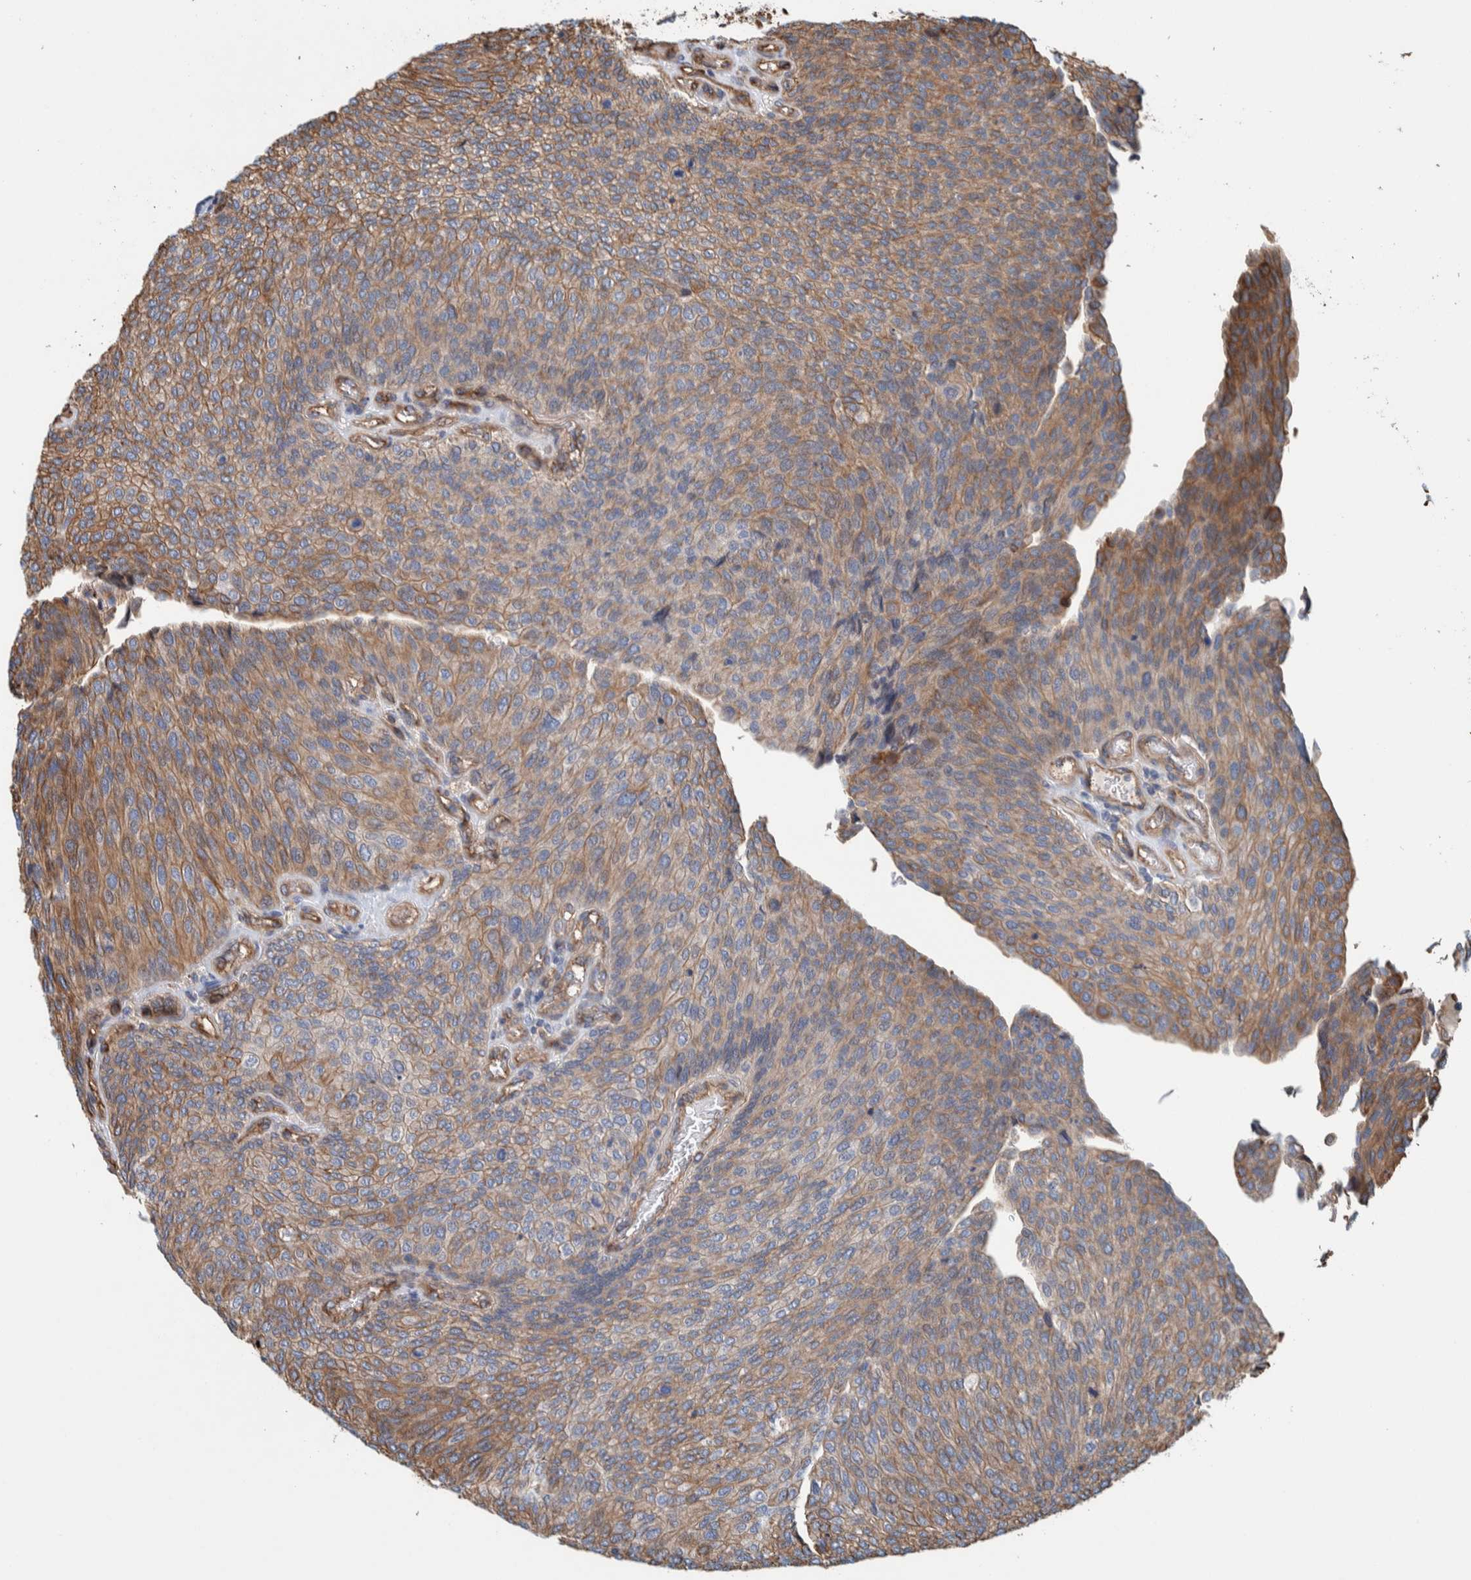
{"staining": {"intensity": "moderate", "quantity": ">75%", "location": "cytoplasmic/membranous"}, "tissue": "urothelial cancer", "cell_type": "Tumor cells", "image_type": "cancer", "snomed": [{"axis": "morphology", "description": "Urothelial carcinoma, Low grade"}, {"axis": "topography", "description": "Urinary bladder"}], "caption": "DAB (3,3'-diaminobenzidine) immunohistochemical staining of urothelial carcinoma (low-grade) reveals moderate cytoplasmic/membranous protein positivity in about >75% of tumor cells. The staining was performed using DAB (3,3'-diaminobenzidine), with brown indicating positive protein expression. Nuclei are stained blue with hematoxylin.", "gene": "PKD1L1", "patient": {"sex": "female", "age": 79}}